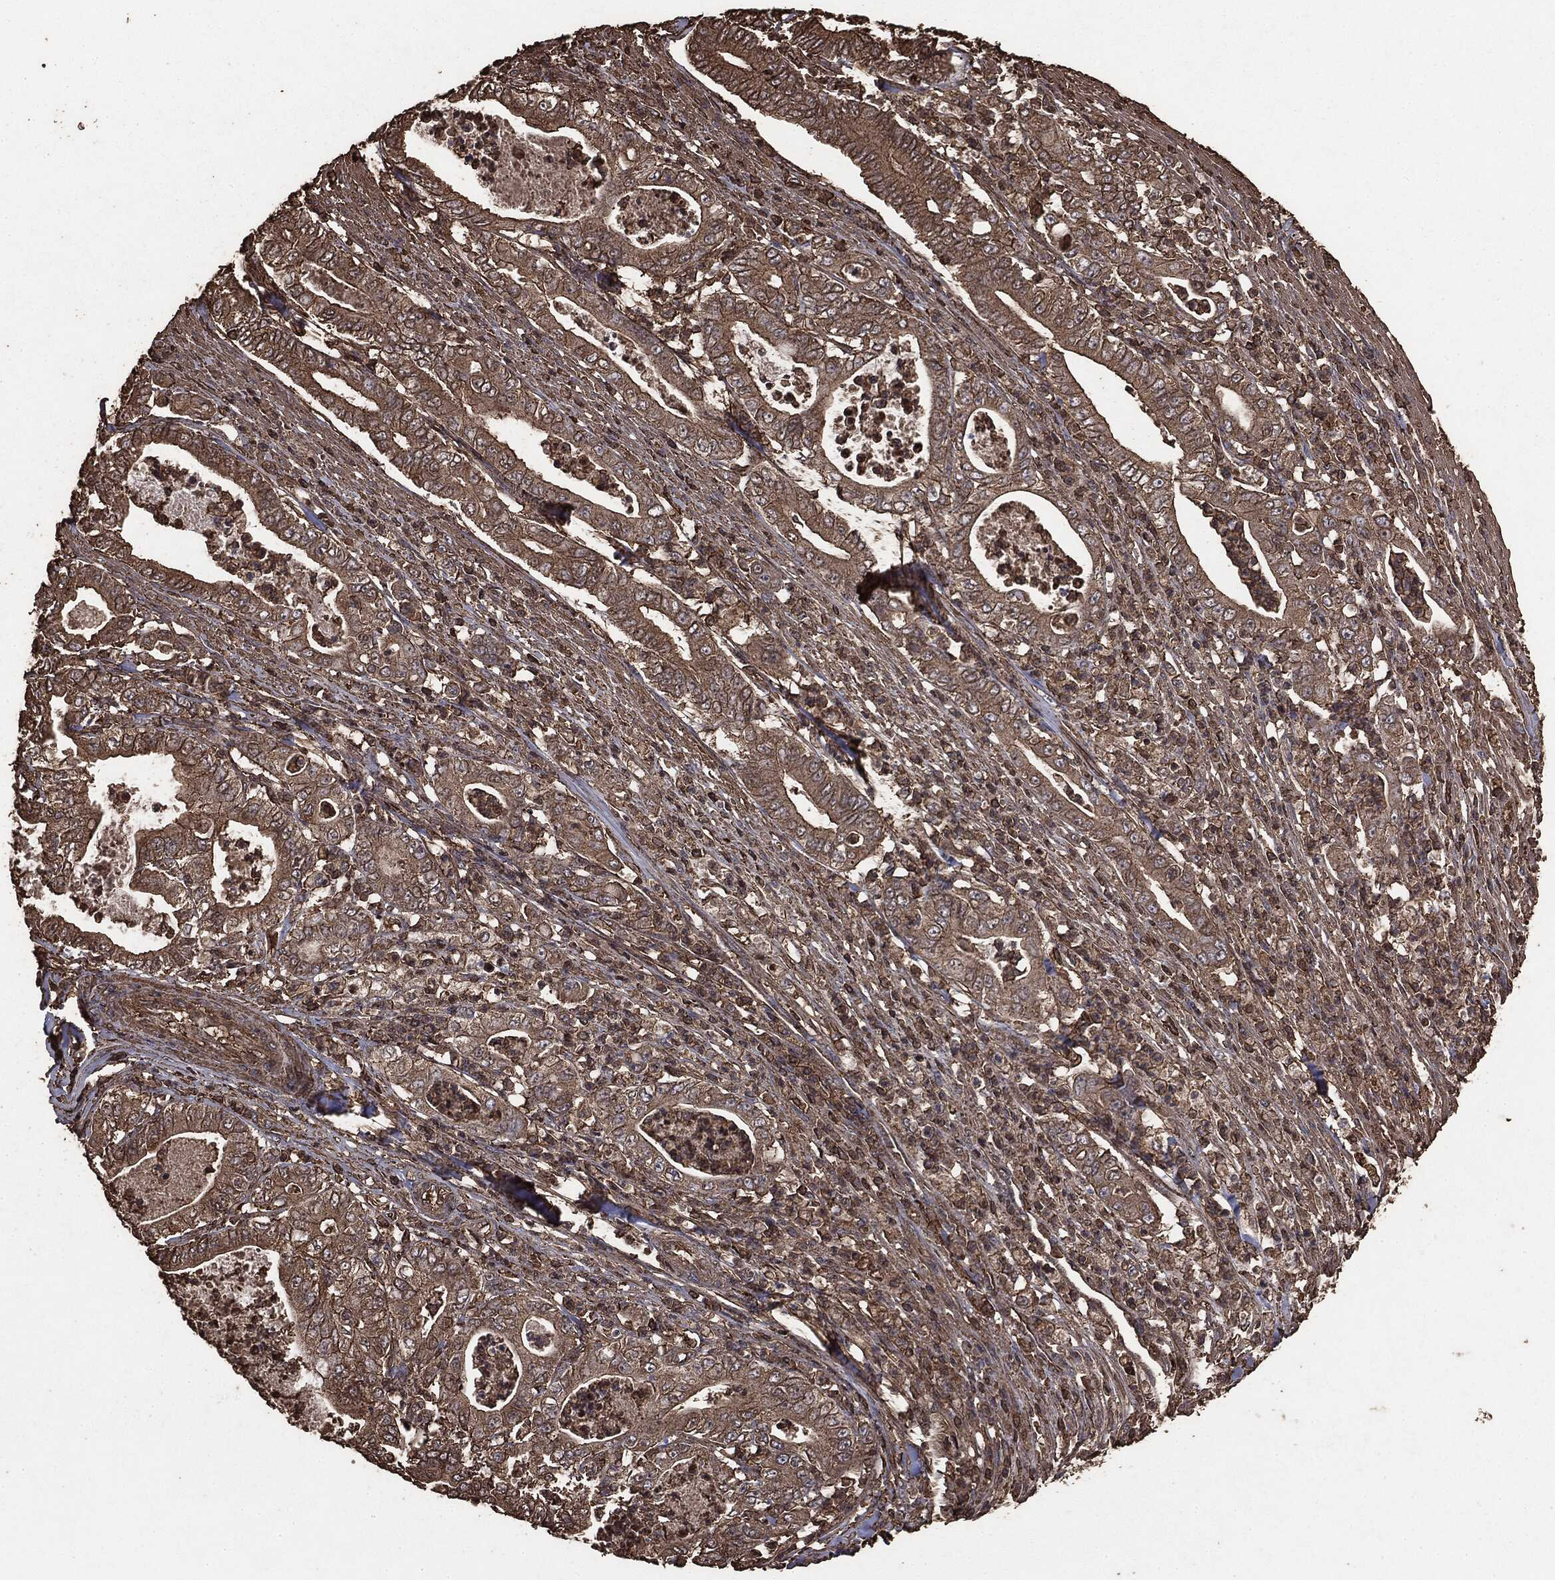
{"staining": {"intensity": "weak", "quantity": ">75%", "location": "cytoplasmic/membranous"}, "tissue": "pancreatic cancer", "cell_type": "Tumor cells", "image_type": "cancer", "snomed": [{"axis": "morphology", "description": "Adenocarcinoma, NOS"}, {"axis": "topography", "description": "Pancreas"}], "caption": "This histopathology image shows immunohistochemistry staining of pancreatic cancer (adenocarcinoma), with low weak cytoplasmic/membranous staining in about >75% of tumor cells.", "gene": "MTOR", "patient": {"sex": "male", "age": 71}}